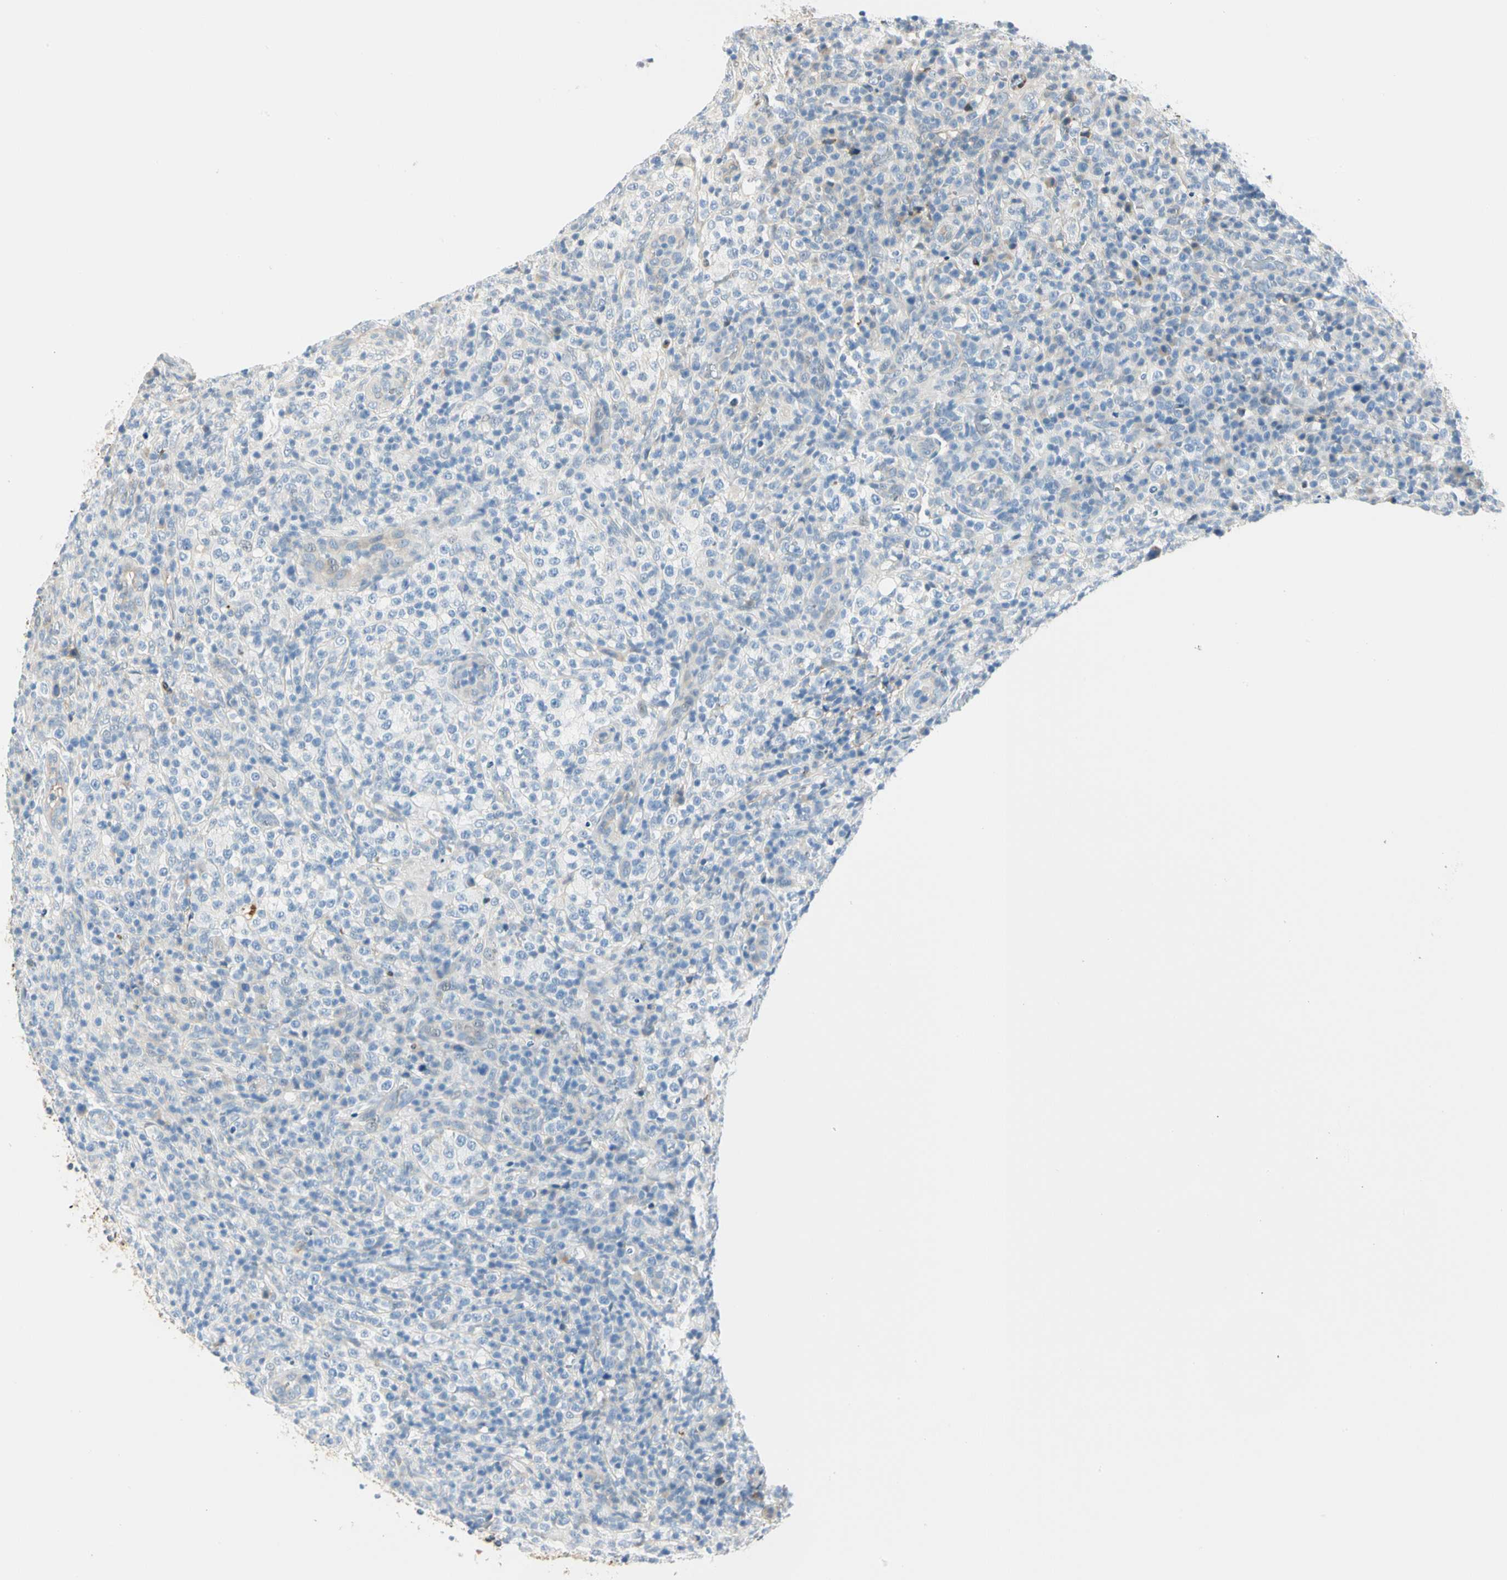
{"staining": {"intensity": "weak", "quantity": "<25%", "location": "cytoplasmic/membranous"}, "tissue": "lymphoma", "cell_type": "Tumor cells", "image_type": "cancer", "snomed": [{"axis": "morphology", "description": "Malignant lymphoma, non-Hodgkin's type, High grade"}, {"axis": "topography", "description": "Lymph node"}], "caption": "IHC photomicrograph of high-grade malignant lymphoma, non-Hodgkin's type stained for a protein (brown), which exhibits no expression in tumor cells. The staining is performed using DAB brown chromogen with nuclei counter-stained in using hematoxylin.", "gene": "LAMB3", "patient": {"sex": "female", "age": 76}}